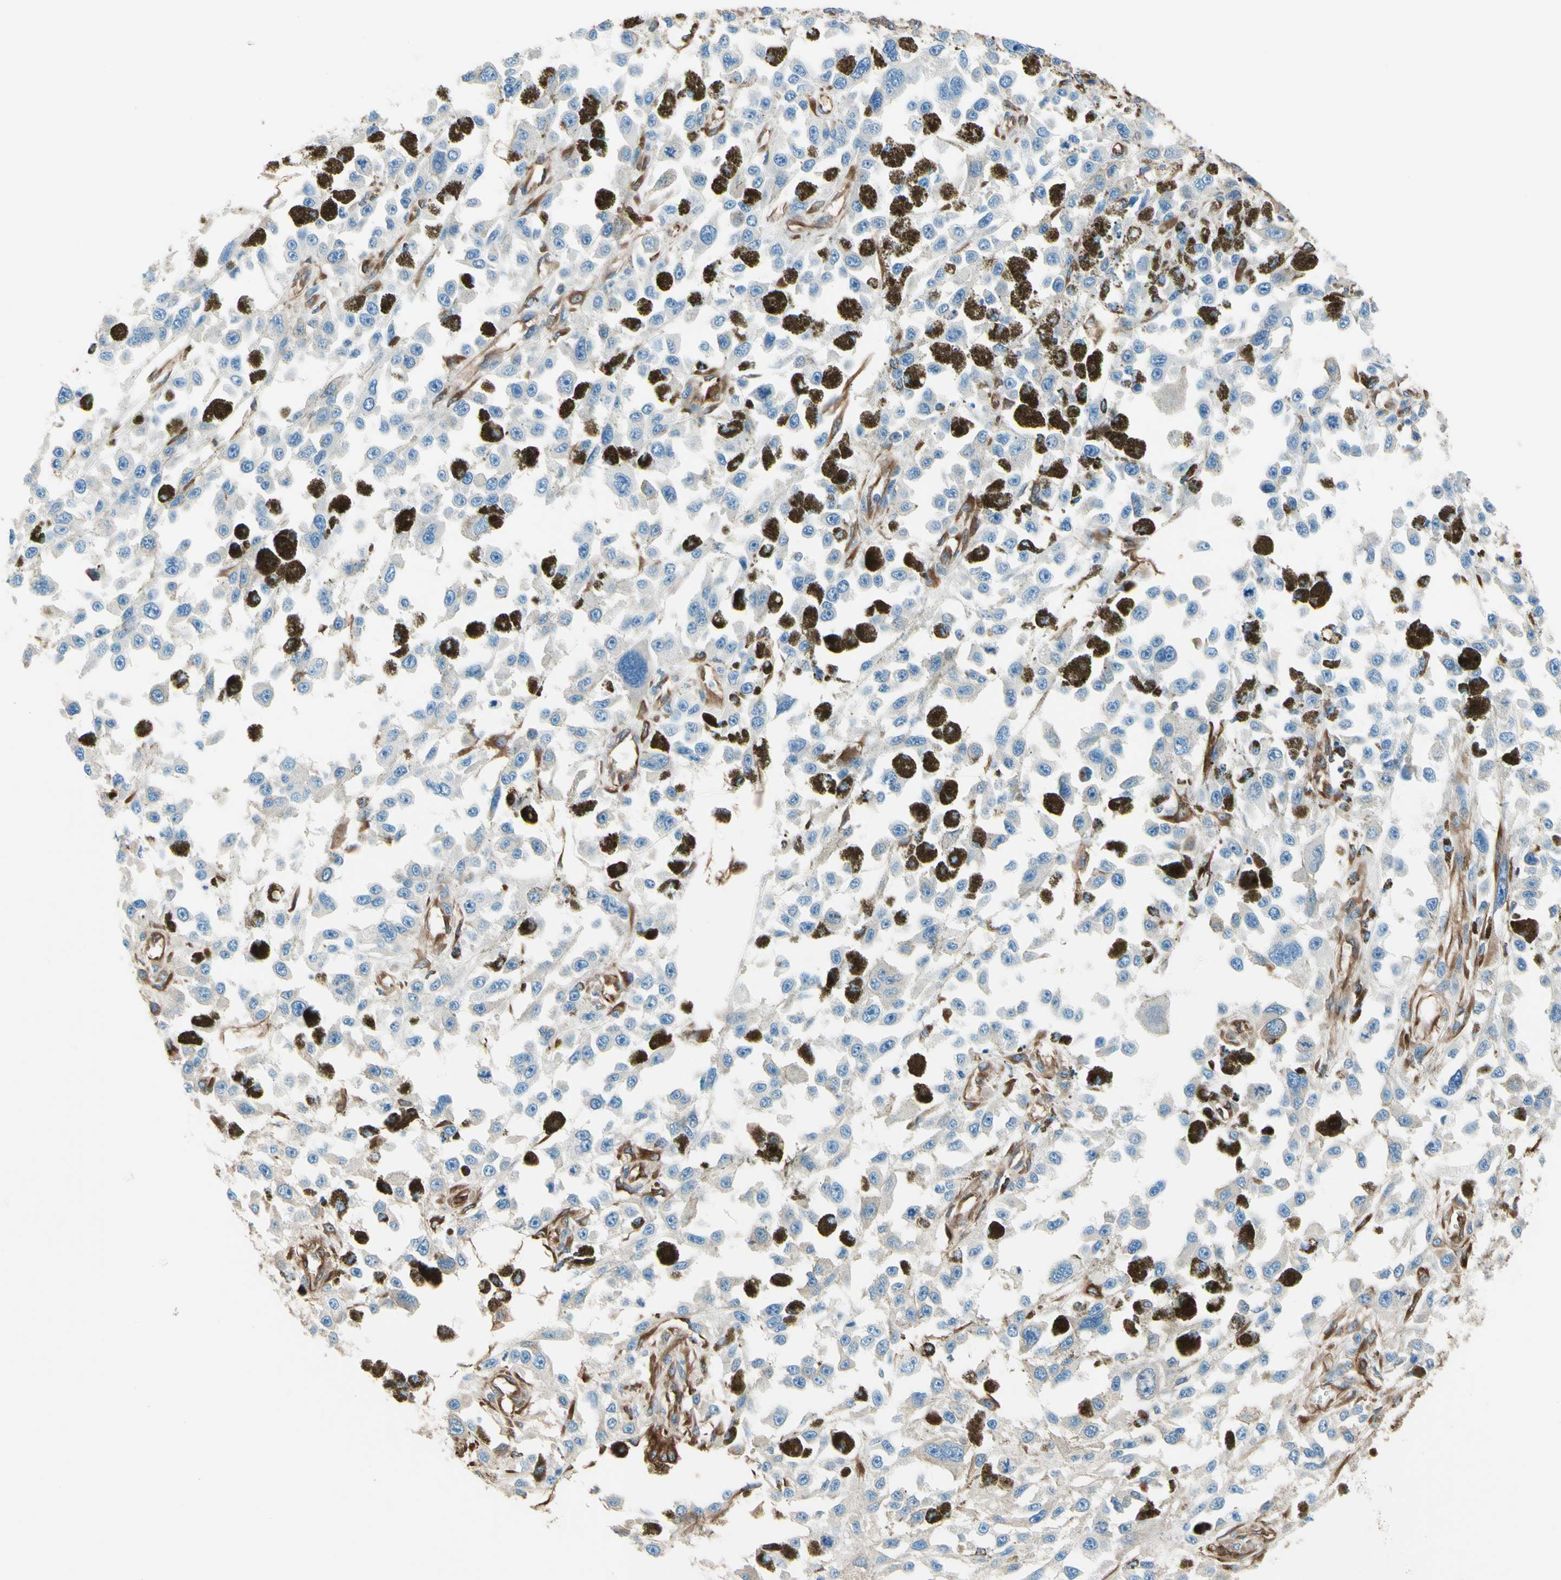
{"staining": {"intensity": "negative", "quantity": "none", "location": "none"}, "tissue": "melanoma", "cell_type": "Tumor cells", "image_type": "cancer", "snomed": [{"axis": "morphology", "description": "Malignant melanoma, Metastatic site"}, {"axis": "topography", "description": "Lymph node"}], "caption": "The photomicrograph exhibits no staining of tumor cells in malignant melanoma (metastatic site). (IHC, brightfield microscopy, high magnification).", "gene": "DPYSL3", "patient": {"sex": "male", "age": 59}}